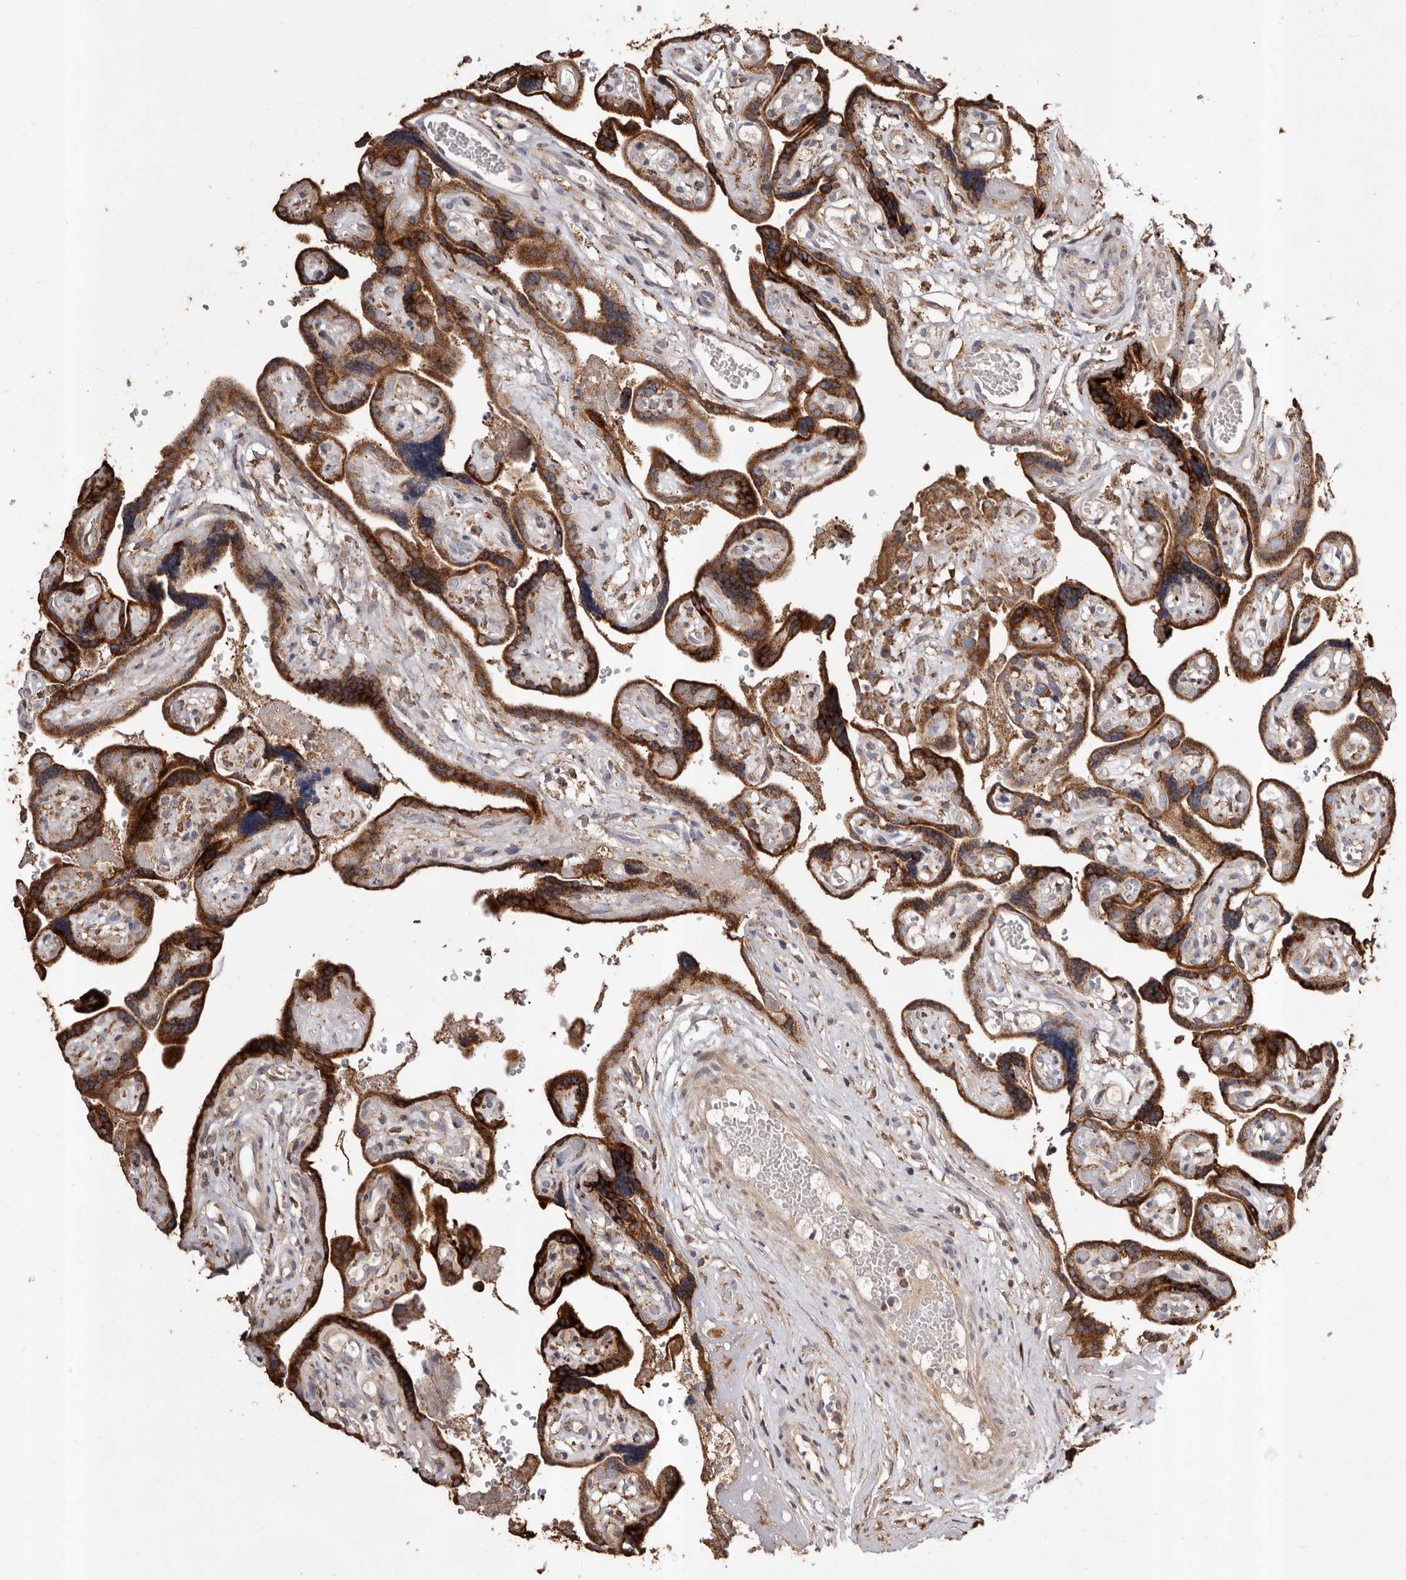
{"staining": {"intensity": "moderate", "quantity": ">75%", "location": "cytoplasmic/membranous"}, "tissue": "placenta", "cell_type": "Decidual cells", "image_type": "normal", "snomed": [{"axis": "morphology", "description": "Normal tissue, NOS"}, {"axis": "topography", "description": "Placenta"}], "caption": "Placenta stained for a protein demonstrates moderate cytoplasmic/membranous positivity in decidual cells. (DAB IHC, brown staining for protein, blue staining for nuclei).", "gene": "STEAP2", "patient": {"sex": "female", "age": 30}}